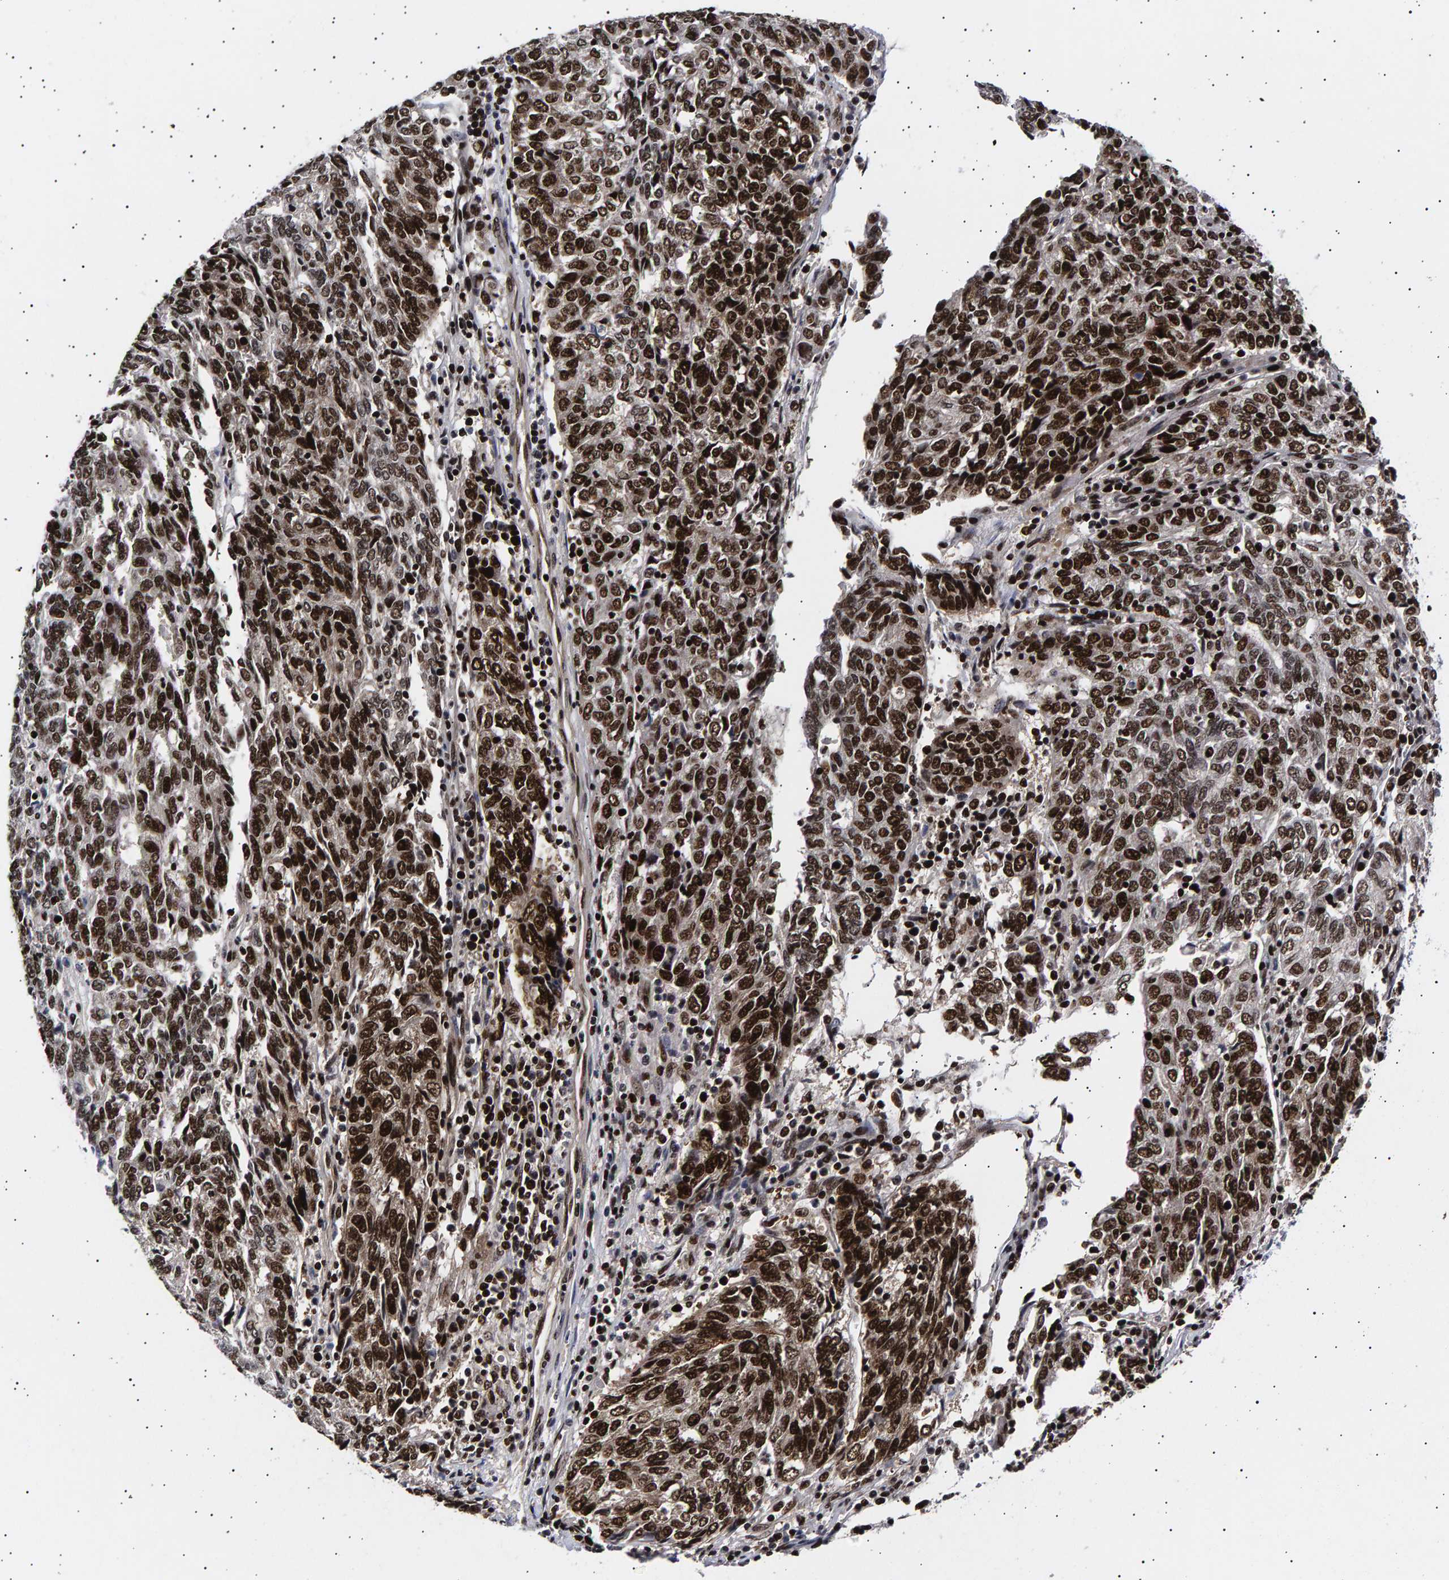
{"staining": {"intensity": "strong", "quantity": ">75%", "location": "nuclear"}, "tissue": "endometrial cancer", "cell_type": "Tumor cells", "image_type": "cancer", "snomed": [{"axis": "morphology", "description": "Adenocarcinoma, NOS"}, {"axis": "topography", "description": "Endometrium"}], "caption": "About >75% of tumor cells in adenocarcinoma (endometrial) reveal strong nuclear protein positivity as visualized by brown immunohistochemical staining.", "gene": "ANKRD40", "patient": {"sex": "female", "age": 80}}